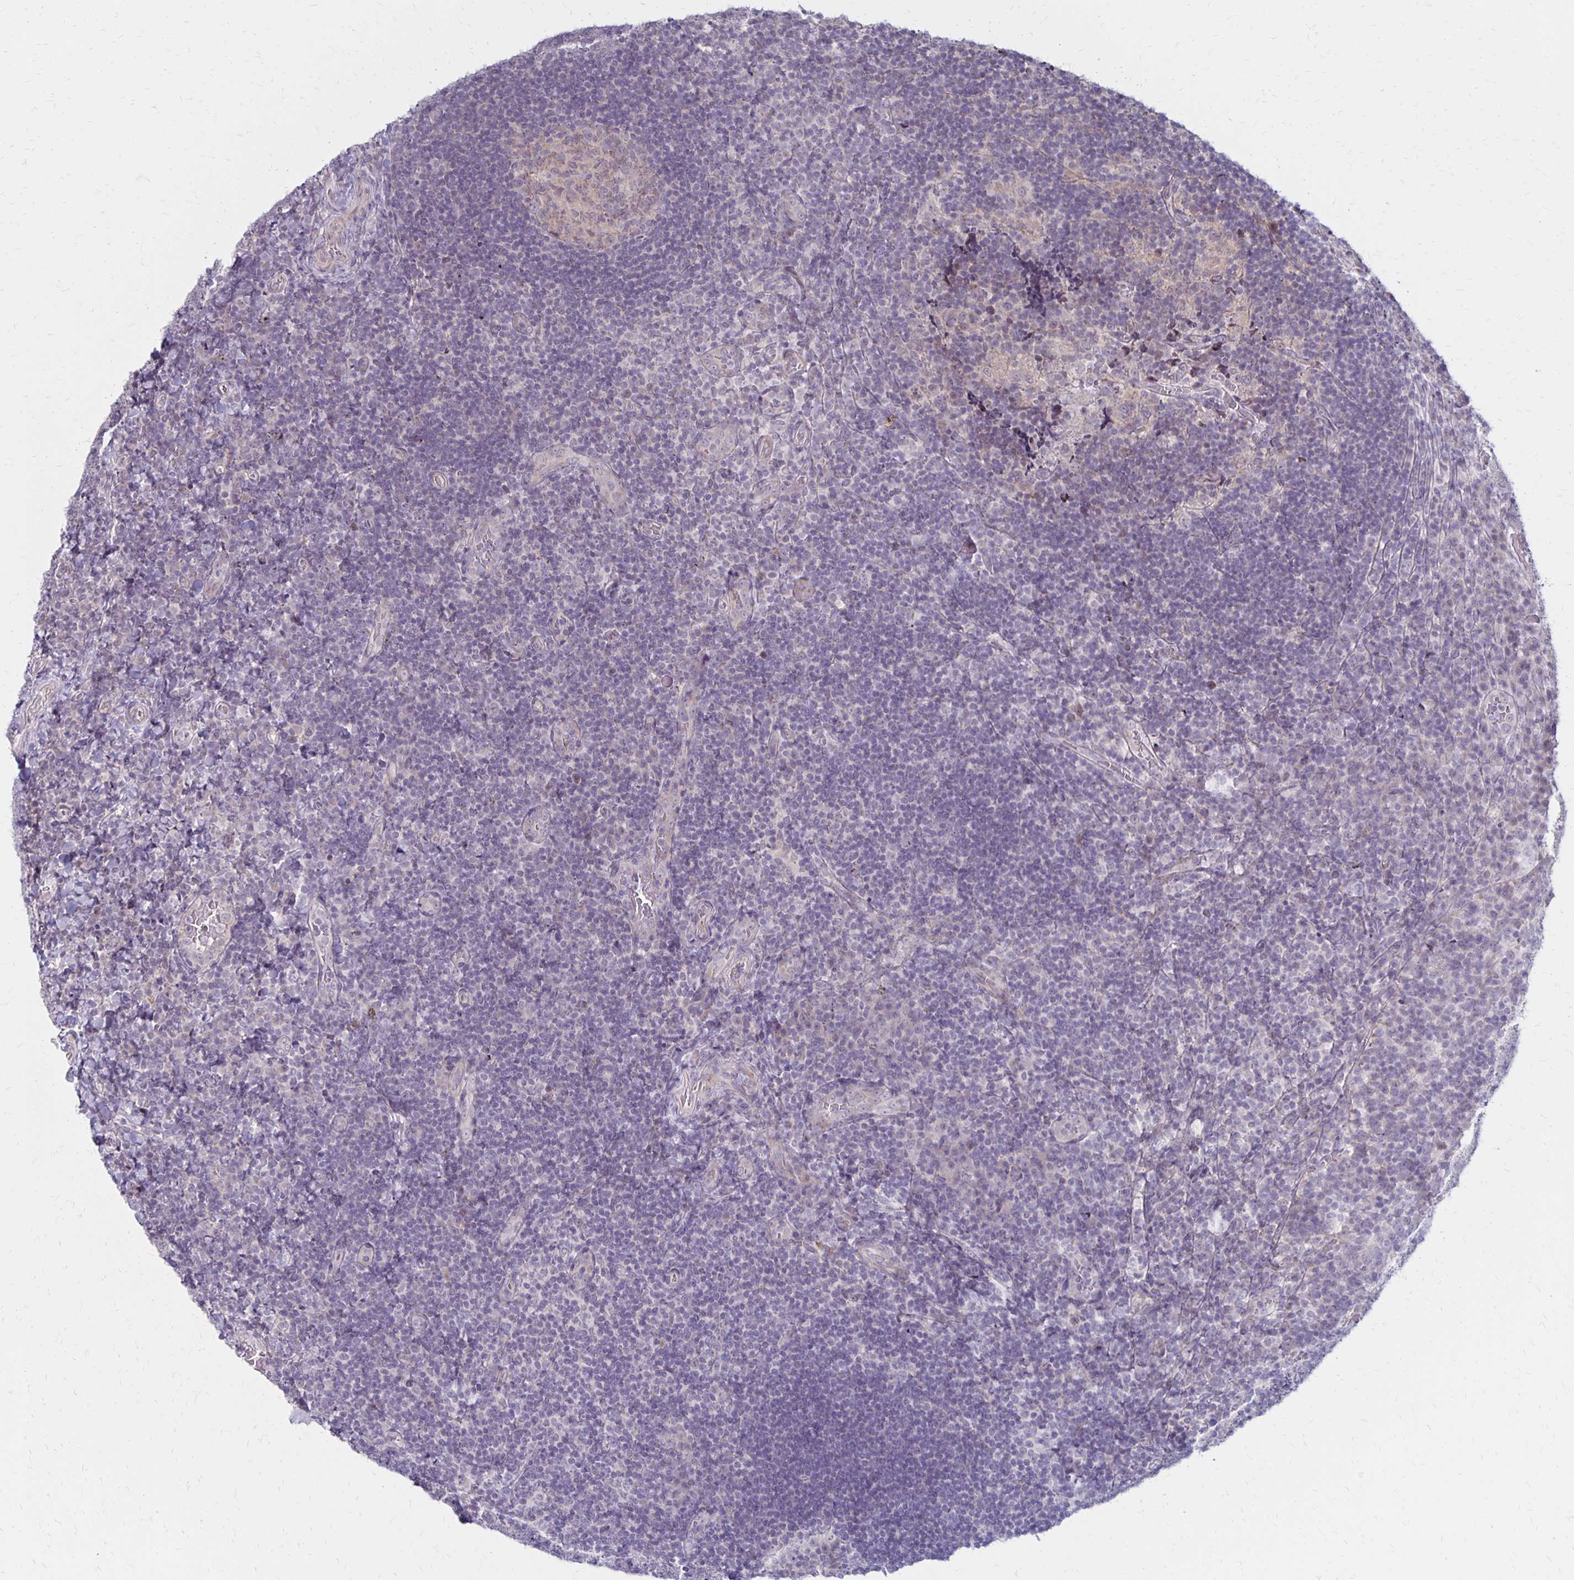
{"staining": {"intensity": "negative", "quantity": "none", "location": "none"}, "tissue": "tonsil", "cell_type": "Germinal center cells", "image_type": "normal", "snomed": [{"axis": "morphology", "description": "Normal tissue, NOS"}, {"axis": "topography", "description": "Tonsil"}], "caption": "Tonsil stained for a protein using IHC displays no expression germinal center cells.", "gene": "DAGLA", "patient": {"sex": "male", "age": 17}}